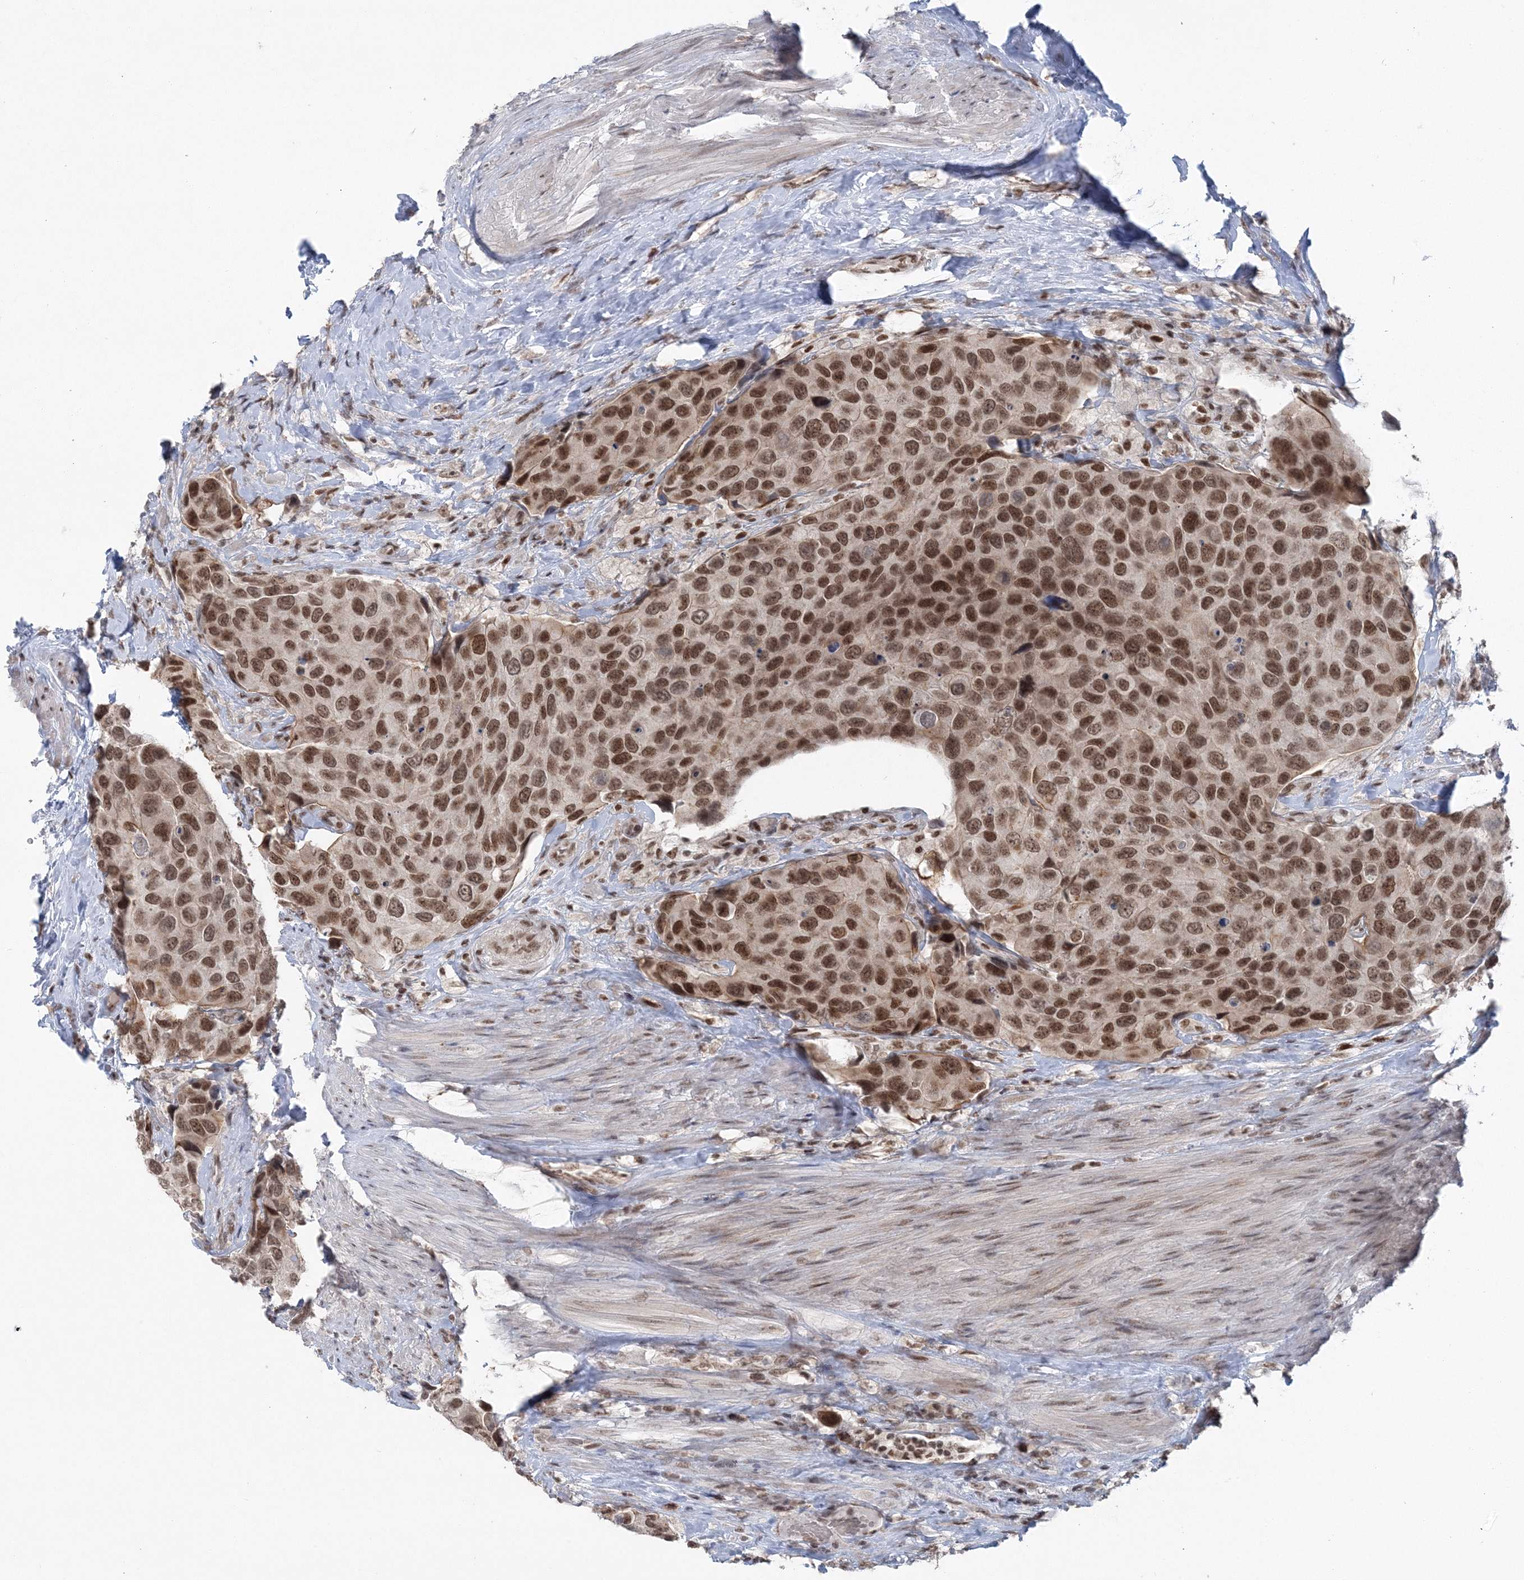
{"staining": {"intensity": "moderate", "quantity": ">75%", "location": "nuclear"}, "tissue": "urothelial cancer", "cell_type": "Tumor cells", "image_type": "cancer", "snomed": [{"axis": "morphology", "description": "Urothelial carcinoma, High grade"}, {"axis": "topography", "description": "Urinary bladder"}], "caption": "Immunohistochemical staining of human urothelial cancer shows moderate nuclear protein expression in approximately >75% of tumor cells.", "gene": "PDS5A", "patient": {"sex": "male", "age": 74}}